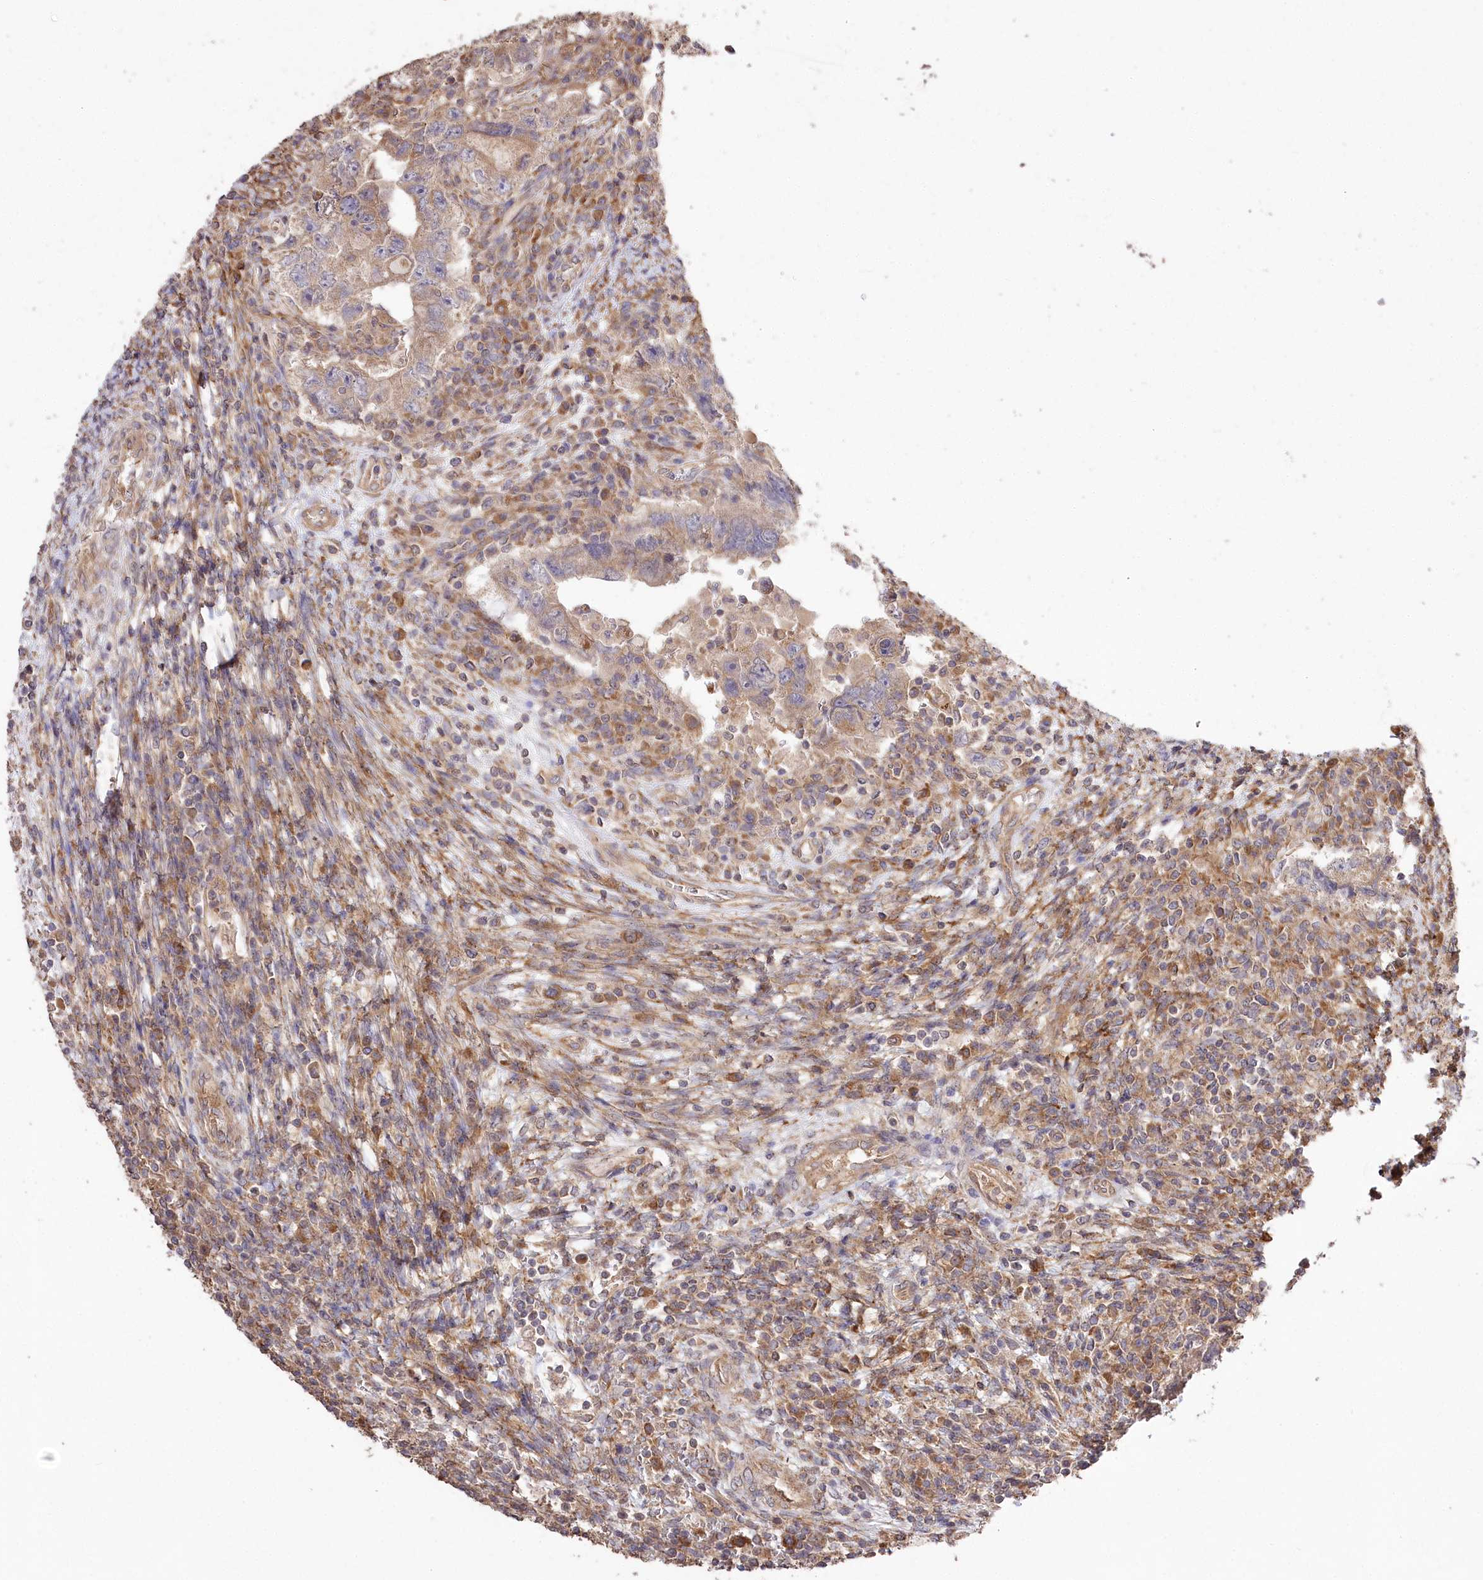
{"staining": {"intensity": "weak", "quantity": ">75%", "location": "cytoplasmic/membranous"}, "tissue": "testis cancer", "cell_type": "Tumor cells", "image_type": "cancer", "snomed": [{"axis": "morphology", "description": "Carcinoma, Embryonal, NOS"}, {"axis": "topography", "description": "Testis"}], "caption": "The immunohistochemical stain shows weak cytoplasmic/membranous positivity in tumor cells of testis cancer tissue.", "gene": "PRSS53", "patient": {"sex": "male", "age": 26}}